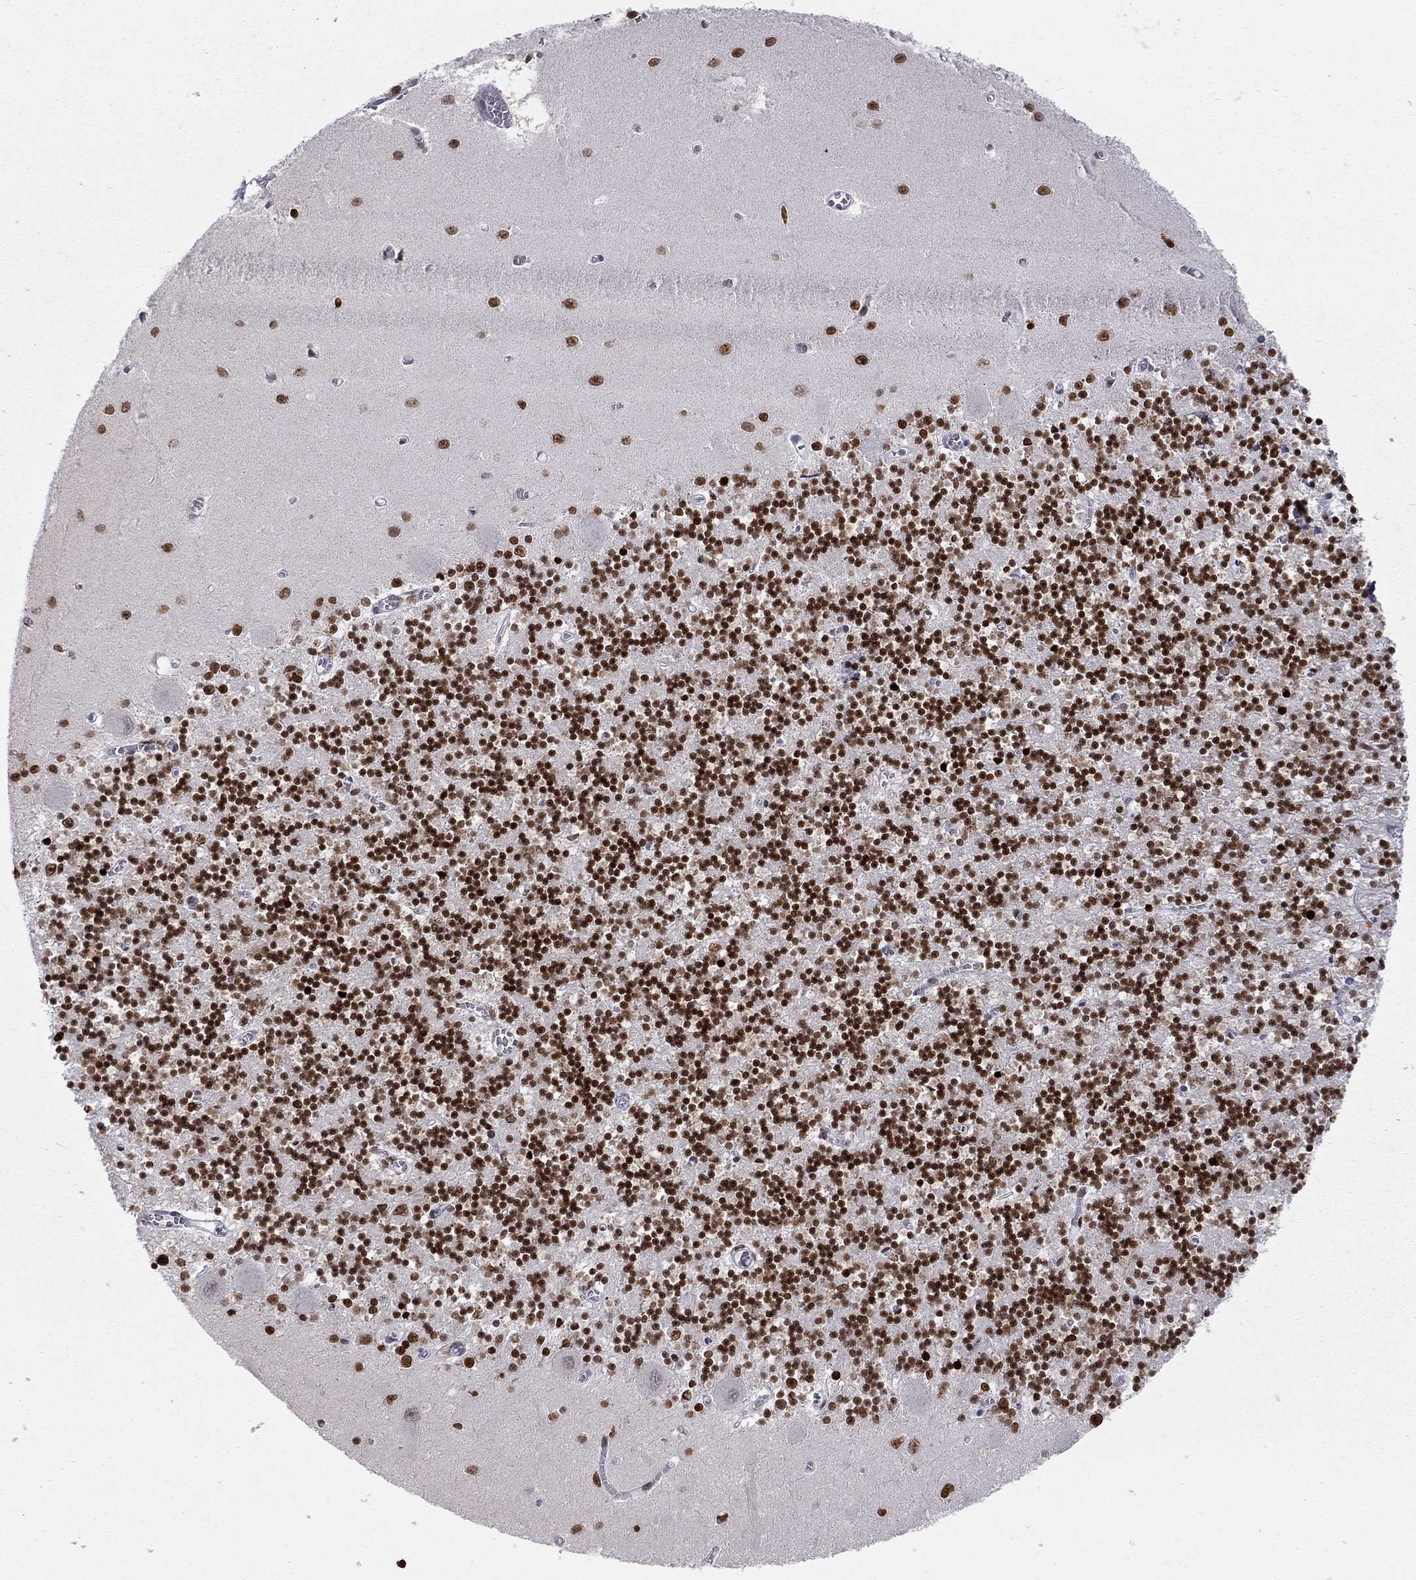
{"staining": {"intensity": "strong", "quantity": ">75%", "location": "nuclear"}, "tissue": "cerebellum", "cell_type": "Cells in granular layer", "image_type": "normal", "snomed": [{"axis": "morphology", "description": "Normal tissue, NOS"}, {"axis": "topography", "description": "Cerebellum"}], "caption": "Immunohistochemistry histopathology image of normal cerebellum: human cerebellum stained using IHC reveals high levels of strong protein expression localized specifically in the nuclear of cells in granular layer, appearing as a nuclear brown color.", "gene": "H2AX", "patient": {"sex": "female", "age": 64}}